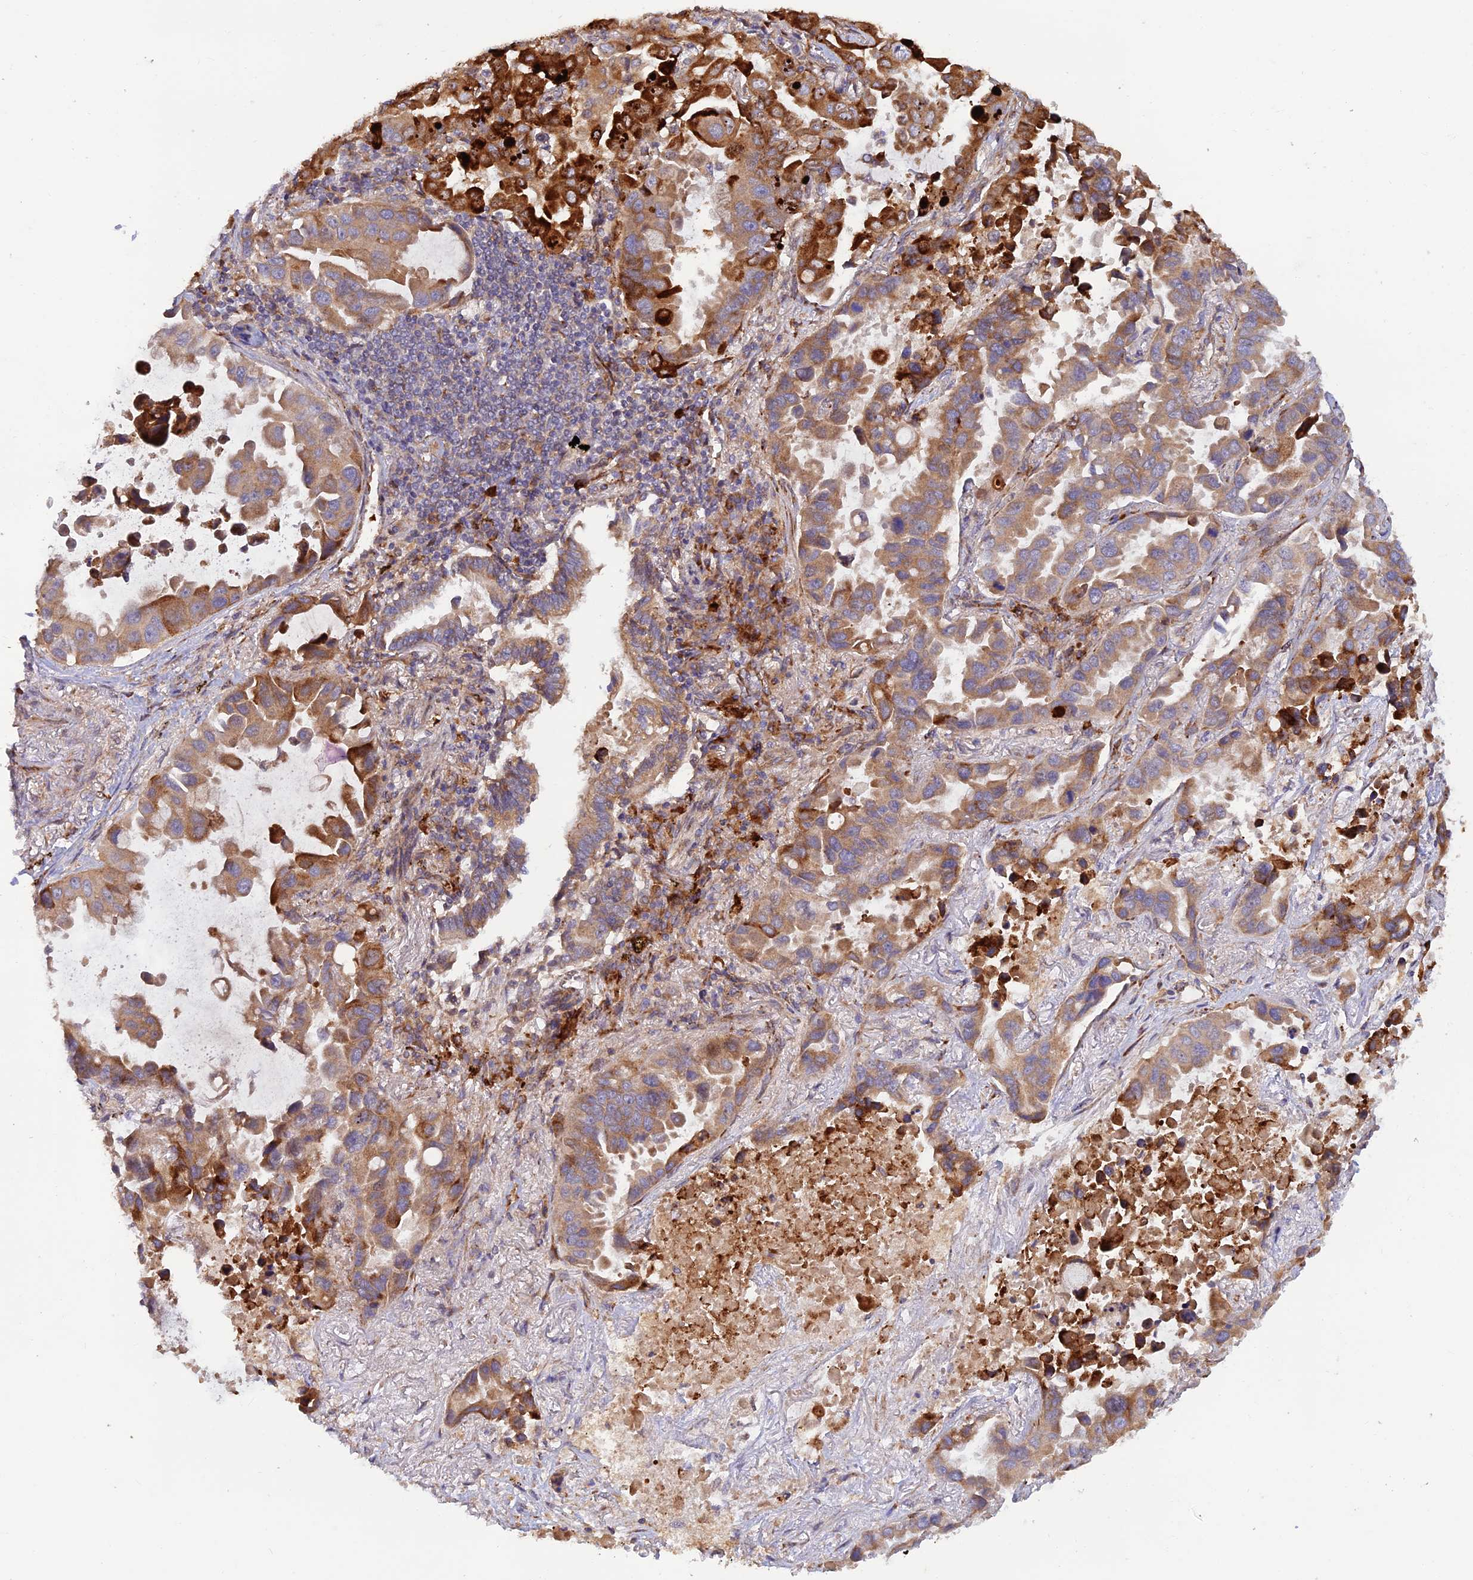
{"staining": {"intensity": "moderate", "quantity": ">75%", "location": "cytoplasmic/membranous"}, "tissue": "lung cancer", "cell_type": "Tumor cells", "image_type": "cancer", "snomed": [{"axis": "morphology", "description": "Adenocarcinoma, NOS"}, {"axis": "topography", "description": "Lung"}], "caption": "IHC photomicrograph of neoplastic tissue: human adenocarcinoma (lung) stained using immunohistochemistry demonstrates medium levels of moderate protein expression localized specifically in the cytoplasmic/membranous of tumor cells, appearing as a cytoplasmic/membranous brown color.", "gene": "GMCL1", "patient": {"sex": "male", "age": 64}}